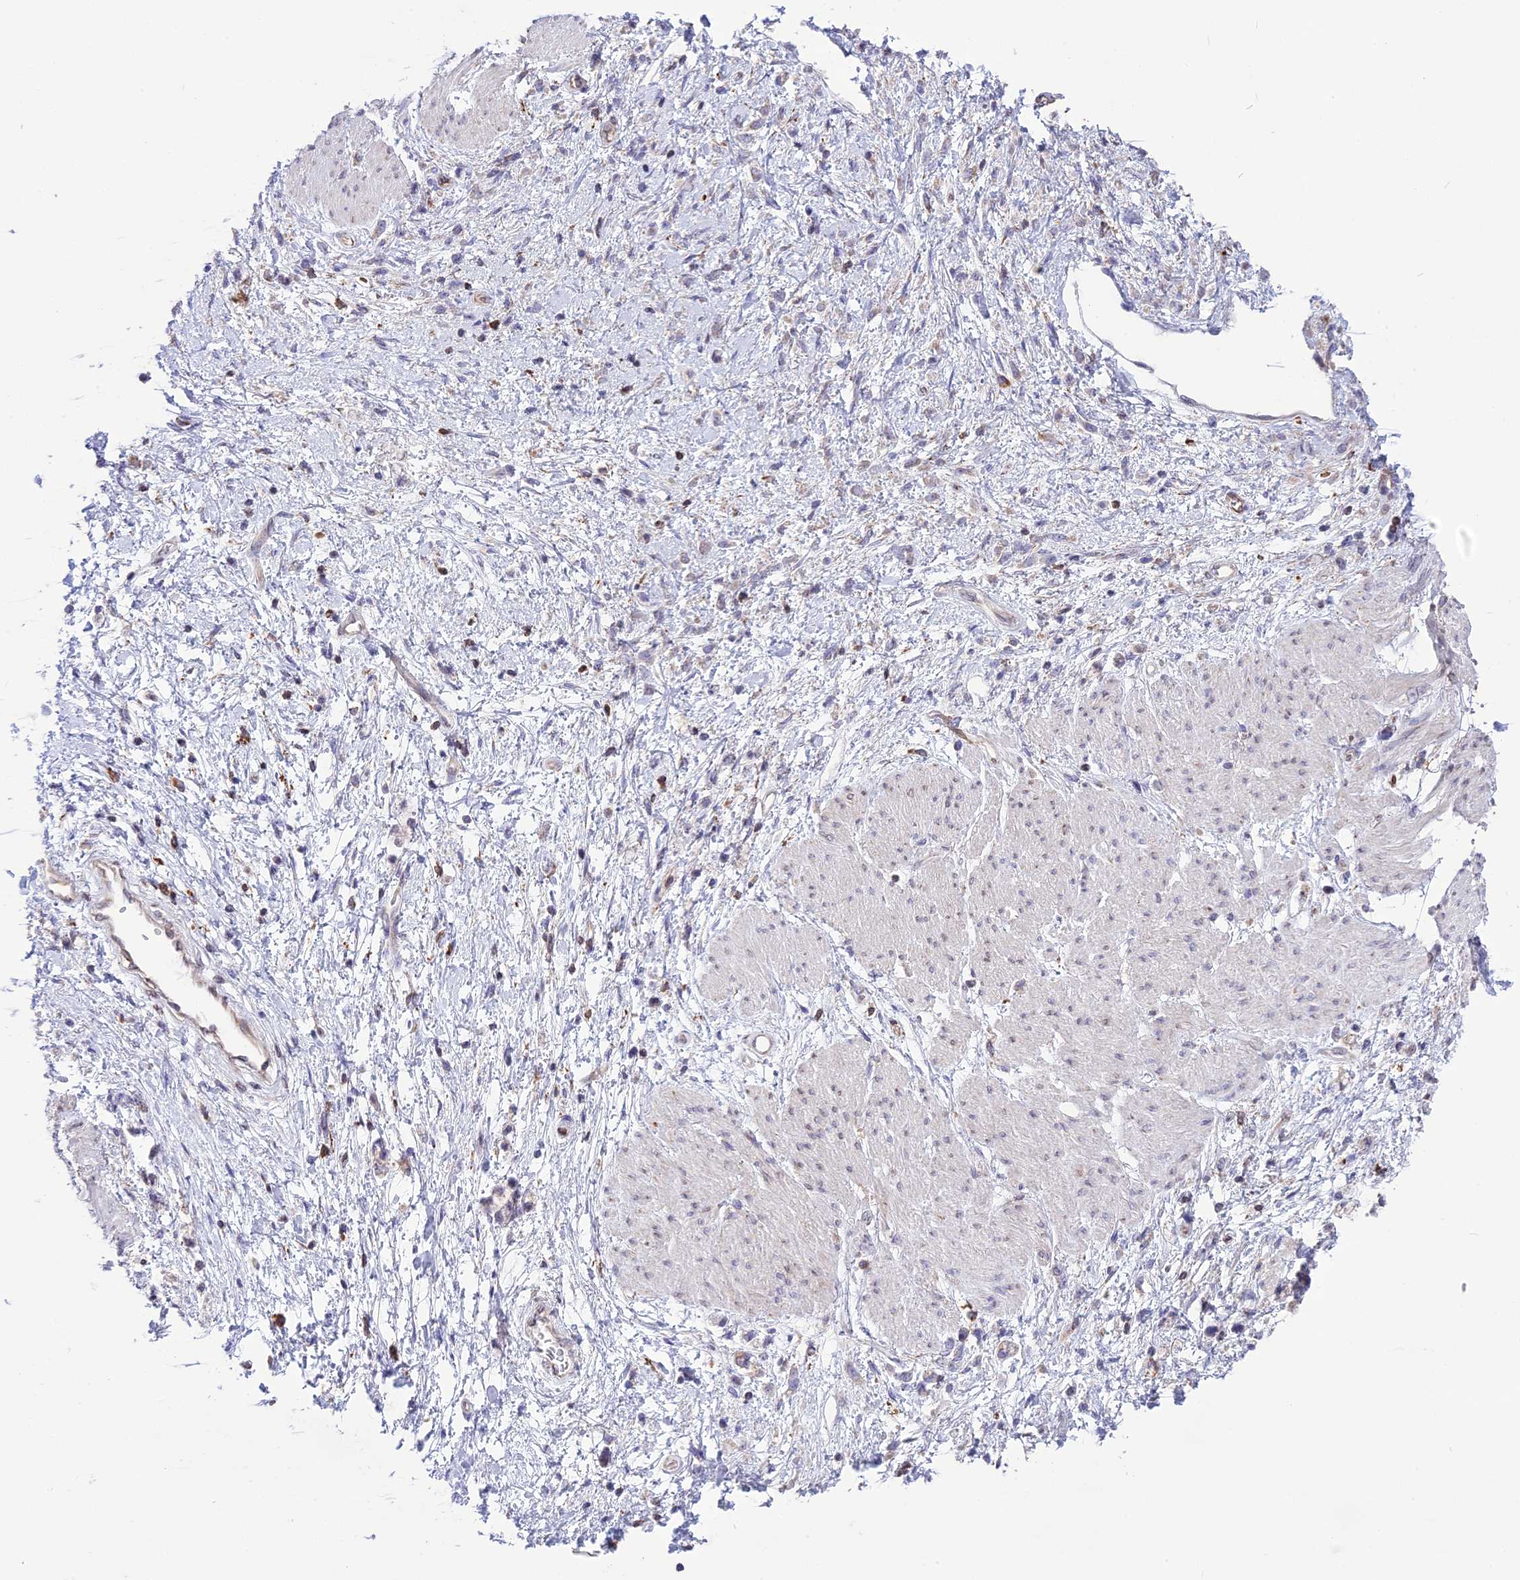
{"staining": {"intensity": "negative", "quantity": "none", "location": "none"}, "tissue": "stomach cancer", "cell_type": "Tumor cells", "image_type": "cancer", "snomed": [{"axis": "morphology", "description": "Adenocarcinoma, NOS"}, {"axis": "topography", "description": "Stomach"}], "caption": "High magnification brightfield microscopy of stomach cancer stained with DAB (3,3'-diaminobenzidine) (brown) and counterstained with hematoxylin (blue): tumor cells show no significant staining.", "gene": "DOC2B", "patient": {"sex": "female", "age": 60}}